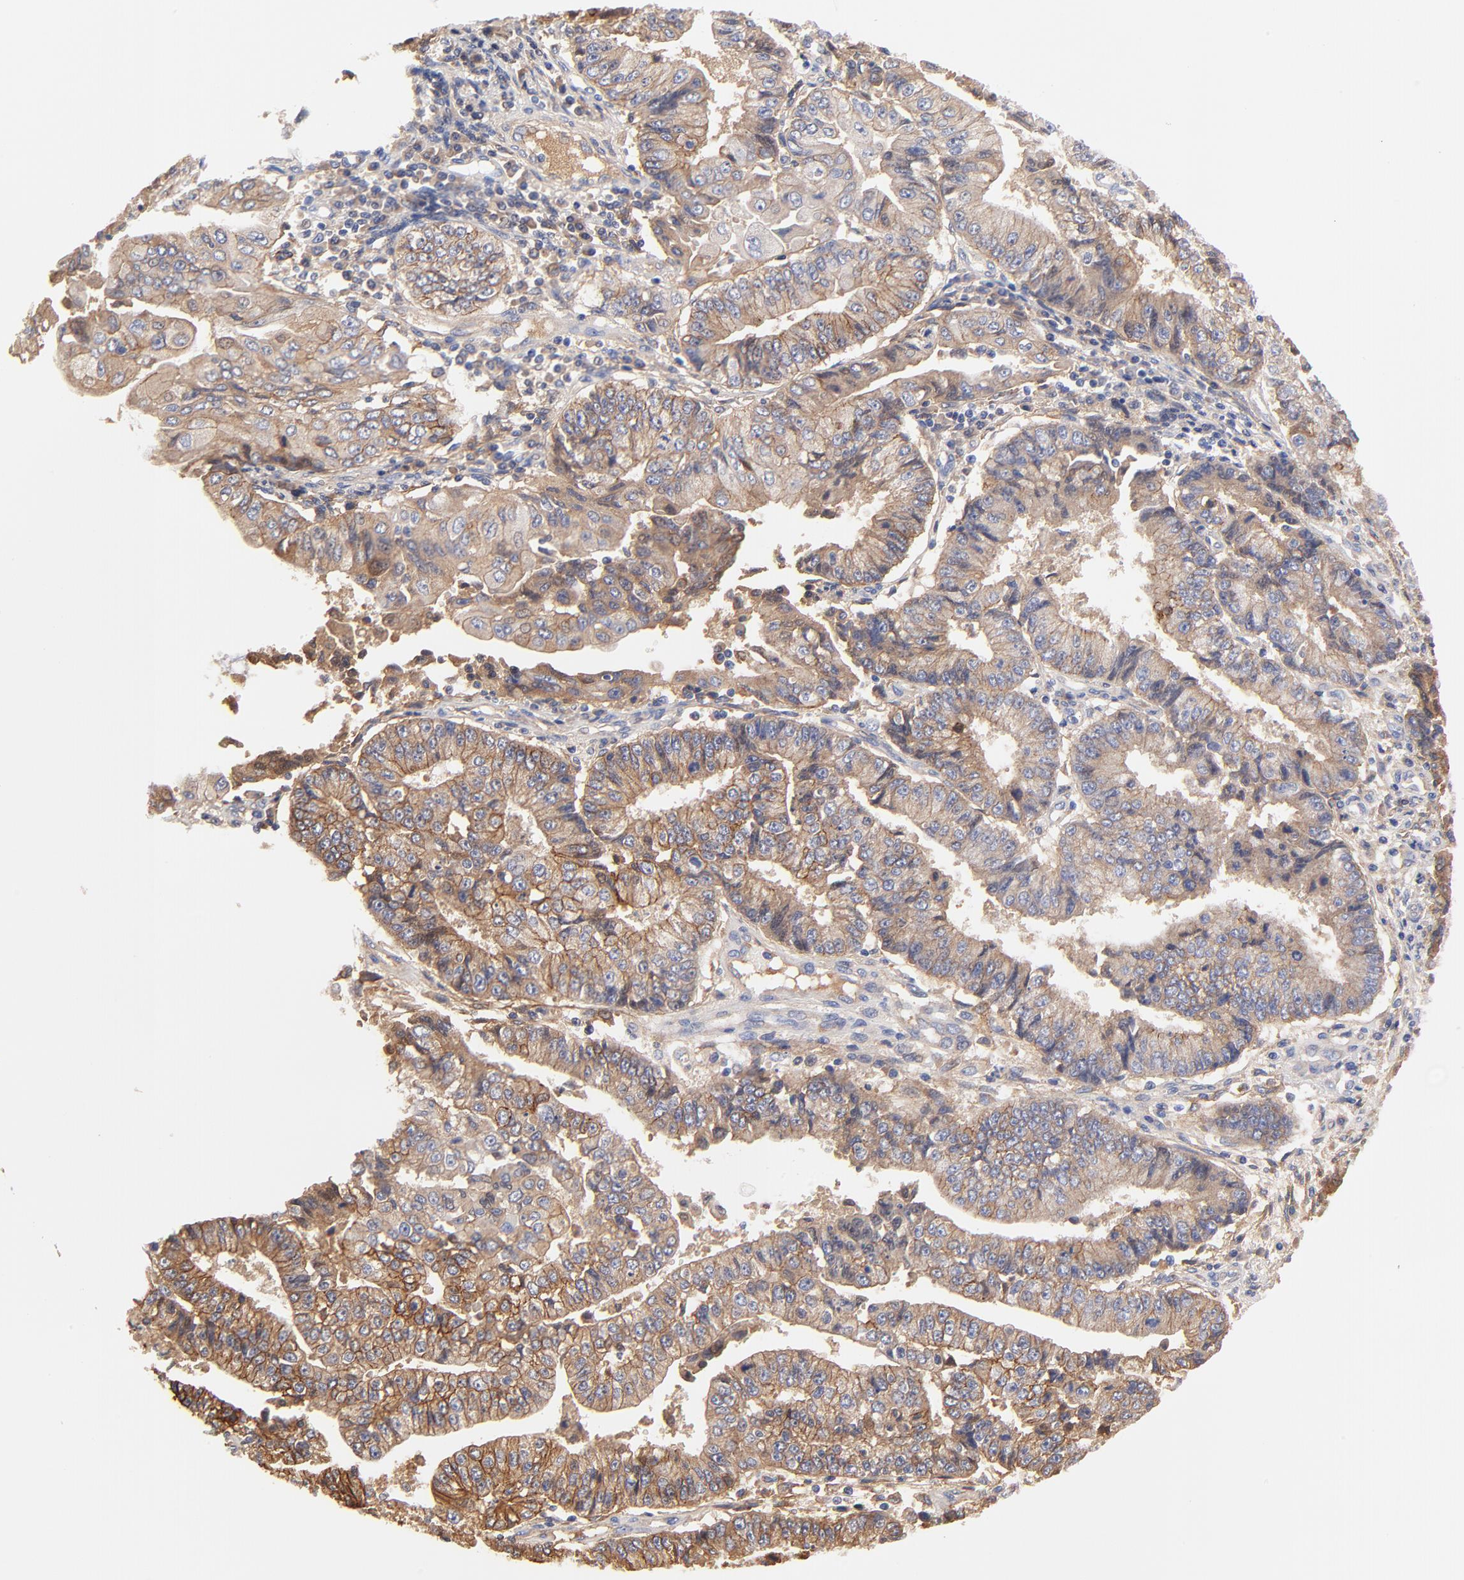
{"staining": {"intensity": "moderate", "quantity": ">75%", "location": "cytoplasmic/membranous"}, "tissue": "endometrial cancer", "cell_type": "Tumor cells", "image_type": "cancer", "snomed": [{"axis": "morphology", "description": "Adenocarcinoma, NOS"}, {"axis": "topography", "description": "Endometrium"}], "caption": "Adenocarcinoma (endometrial) stained for a protein (brown) demonstrates moderate cytoplasmic/membranous positive positivity in about >75% of tumor cells.", "gene": "PTK7", "patient": {"sex": "female", "age": 75}}